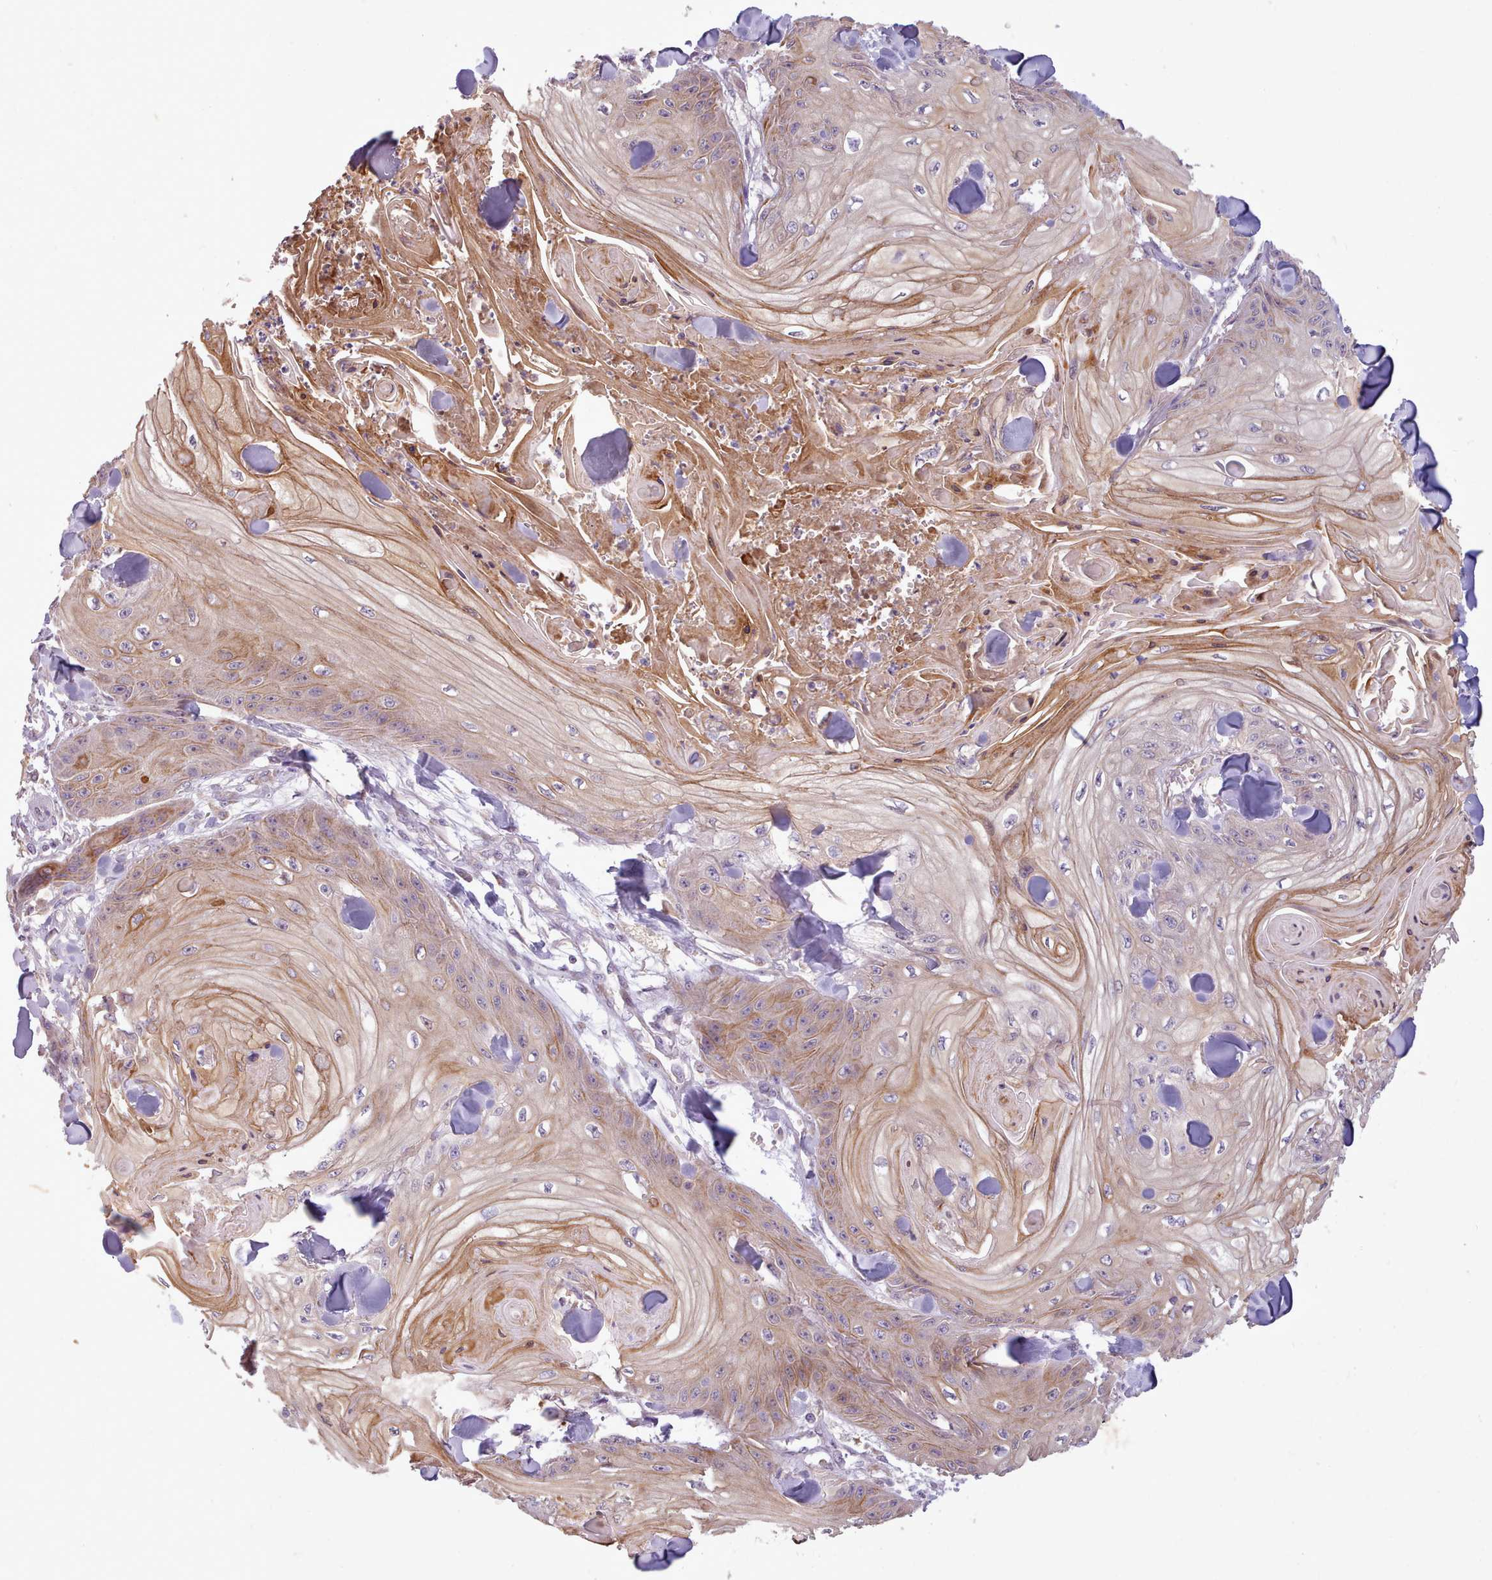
{"staining": {"intensity": "moderate", "quantity": "25%-75%", "location": "cytoplasmic/membranous"}, "tissue": "skin cancer", "cell_type": "Tumor cells", "image_type": "cancer", "snomed": [{"axis": "morphology", "description": "Squamous cell carcinoma, NOS"}, {"axis": "topography", "description": "Skin"}], "caption": "Skin cancer (squamous cell carcinoma) stained with a protein marker shows moderate staining in tumor cells.", "gene": "NMRK1", "patient": {"sex": "male", "age": 74}}